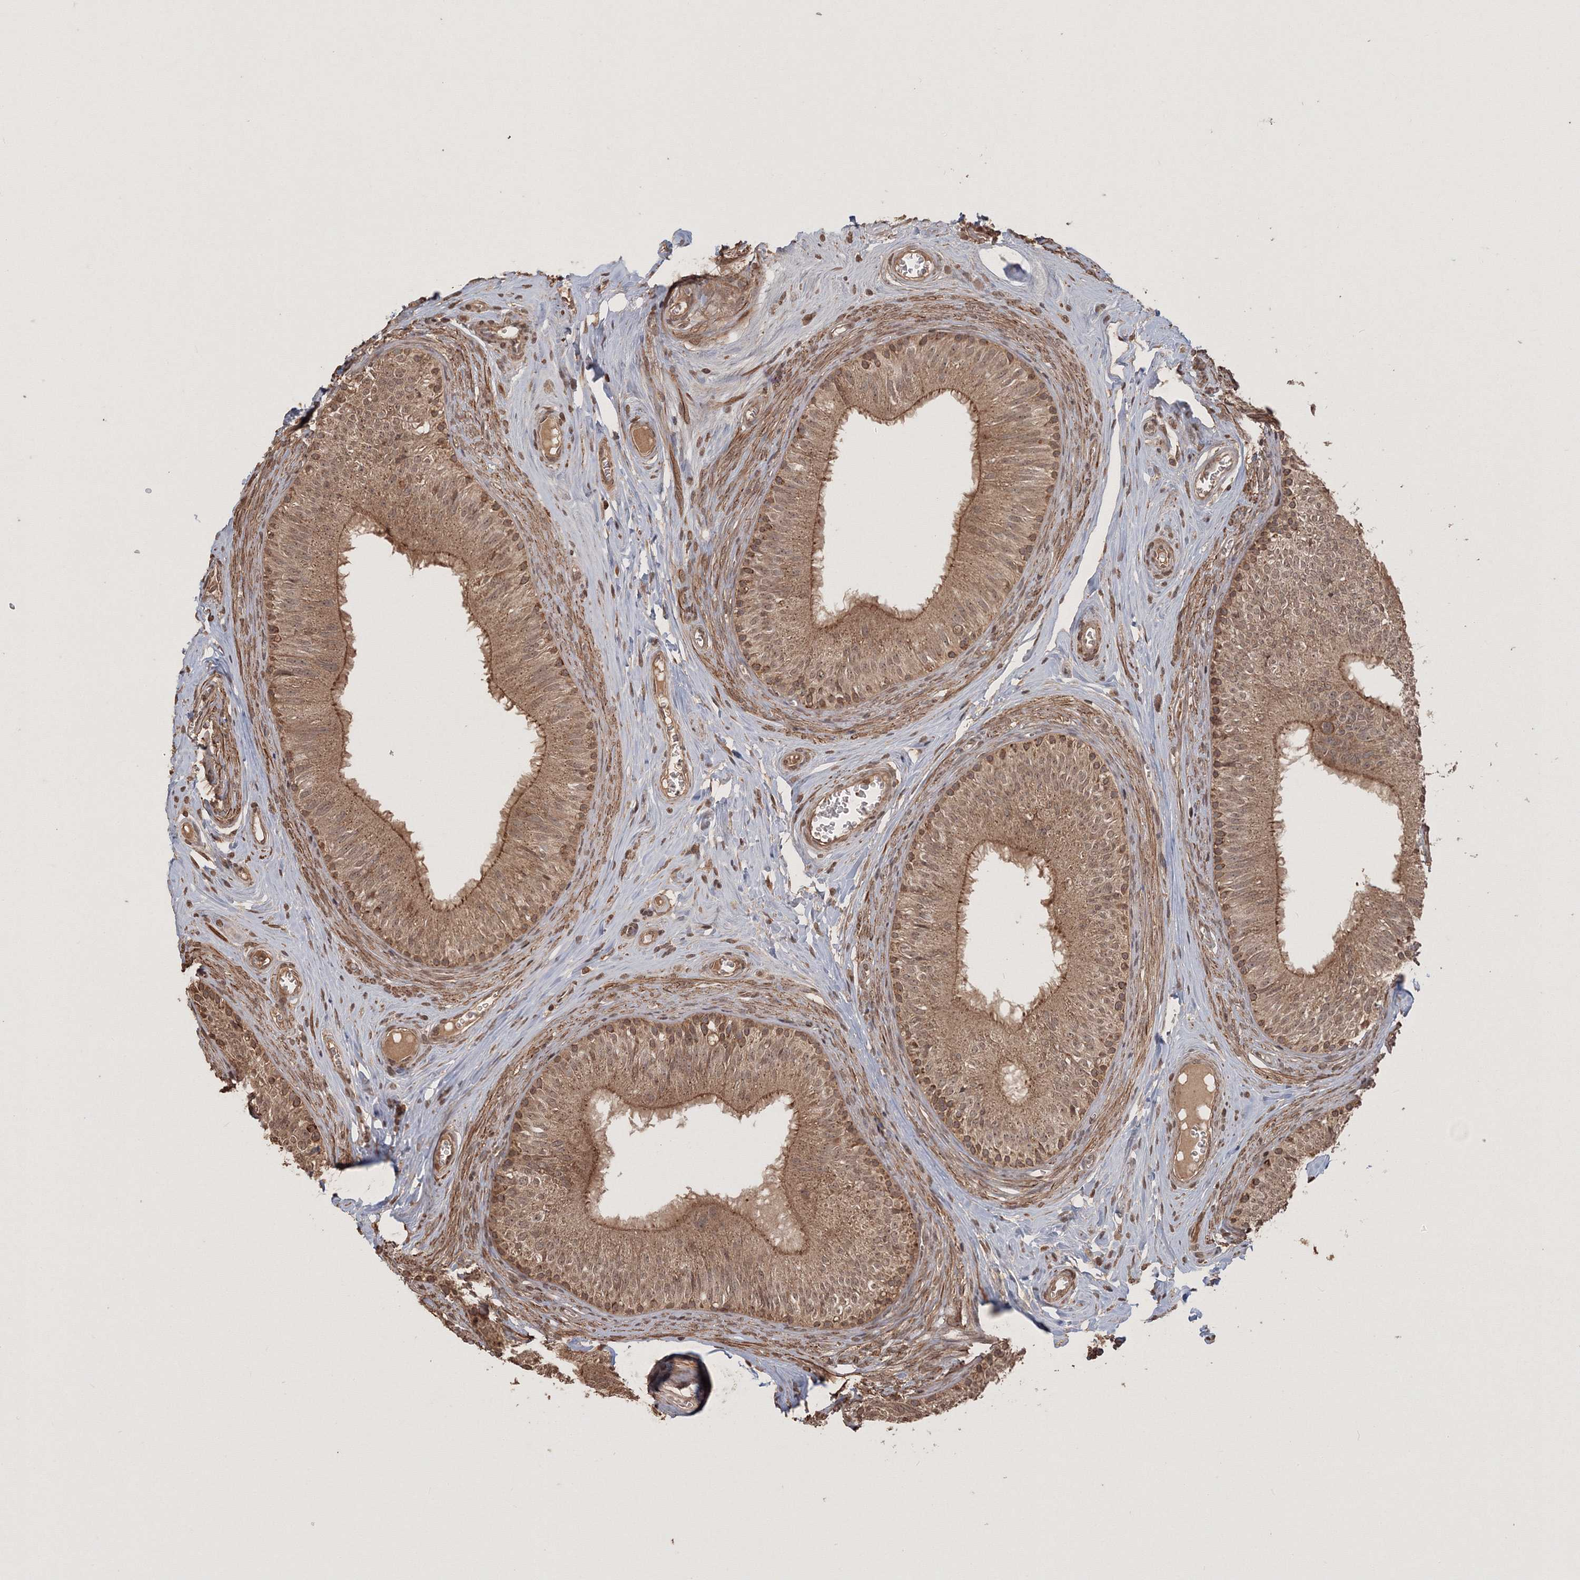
{"staining": {"intensity": "moderate", "quantity": ">75%", "location": "cytoplasmic/membranous,nuclear"}, "tissue": "epididymis", "cell_type": "Glandular cells", "image_type": "normal", "snomed": [{"axis": "morphology", "description": "Normal tissue, NOS"}, {"axis": "topography", "description": "Epididymis"}], "caption": "Approximately >75% of glandular cells in benign epididymis exhibit moderate cytoplasmic/membranous,nuclear protein expression as visualized by brown immunohistochemical staining.", "gene": "CCDC122", "patient": {"sex": "male", "age": 46}}